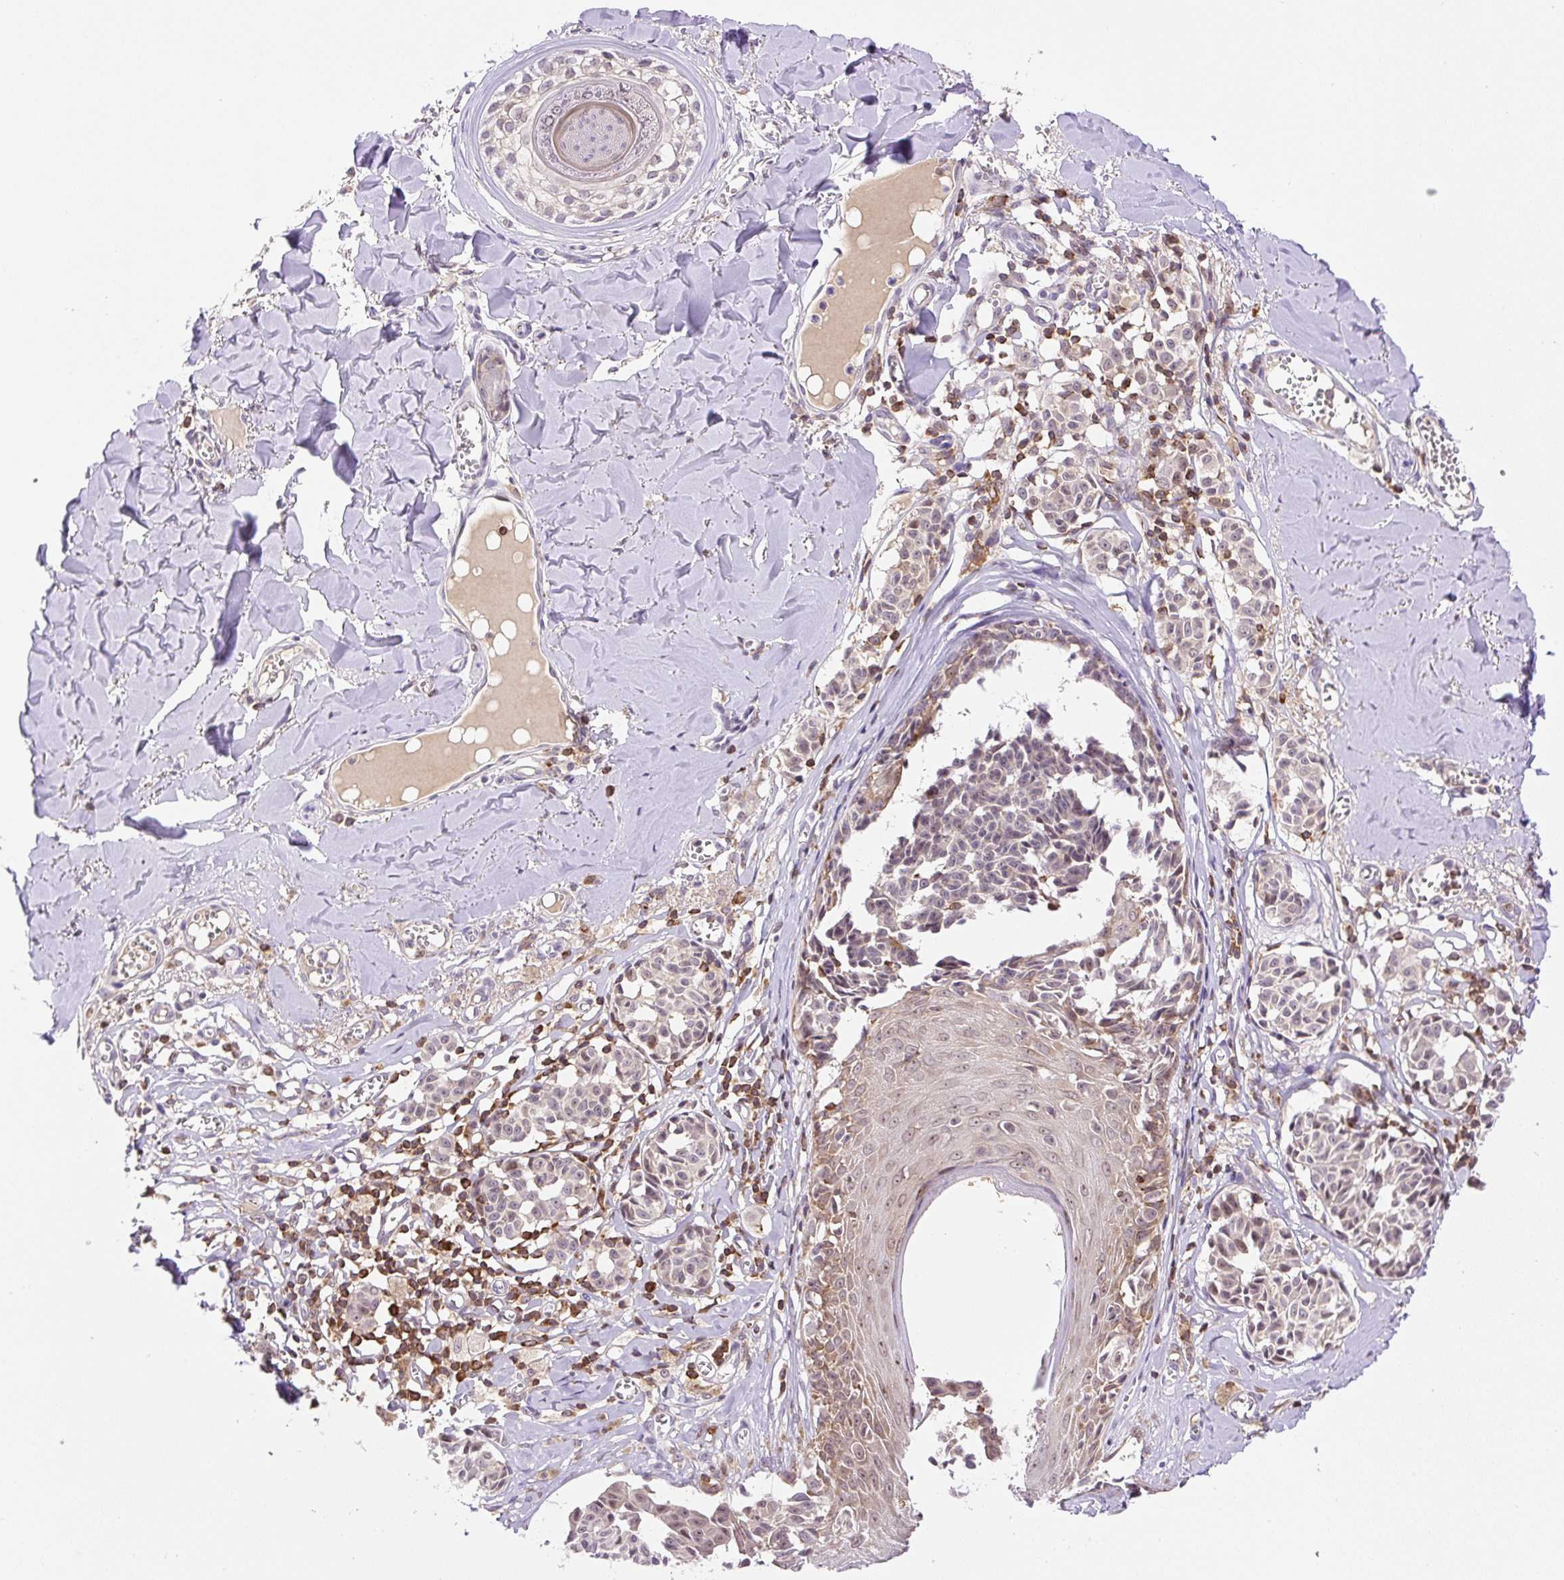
{"staining": {"intensity": "weak", "quantity": "<25%", "location": "nuclear"}, "tissue": "melanoma", "cell_type": "Tumor cells", "image_type": "cancer", "snomed": [{"axis": "morphology", "description": "Malignant melanoma, NOS"}, {"axis": "topography", "description": "Skin"}], "caption": "Immunohistochemistry (IHC) of human malignant melanoma shows no positivity in tumor cells.", "gene": "CARD11", "patient": {"sex": "female", "age": 43}}